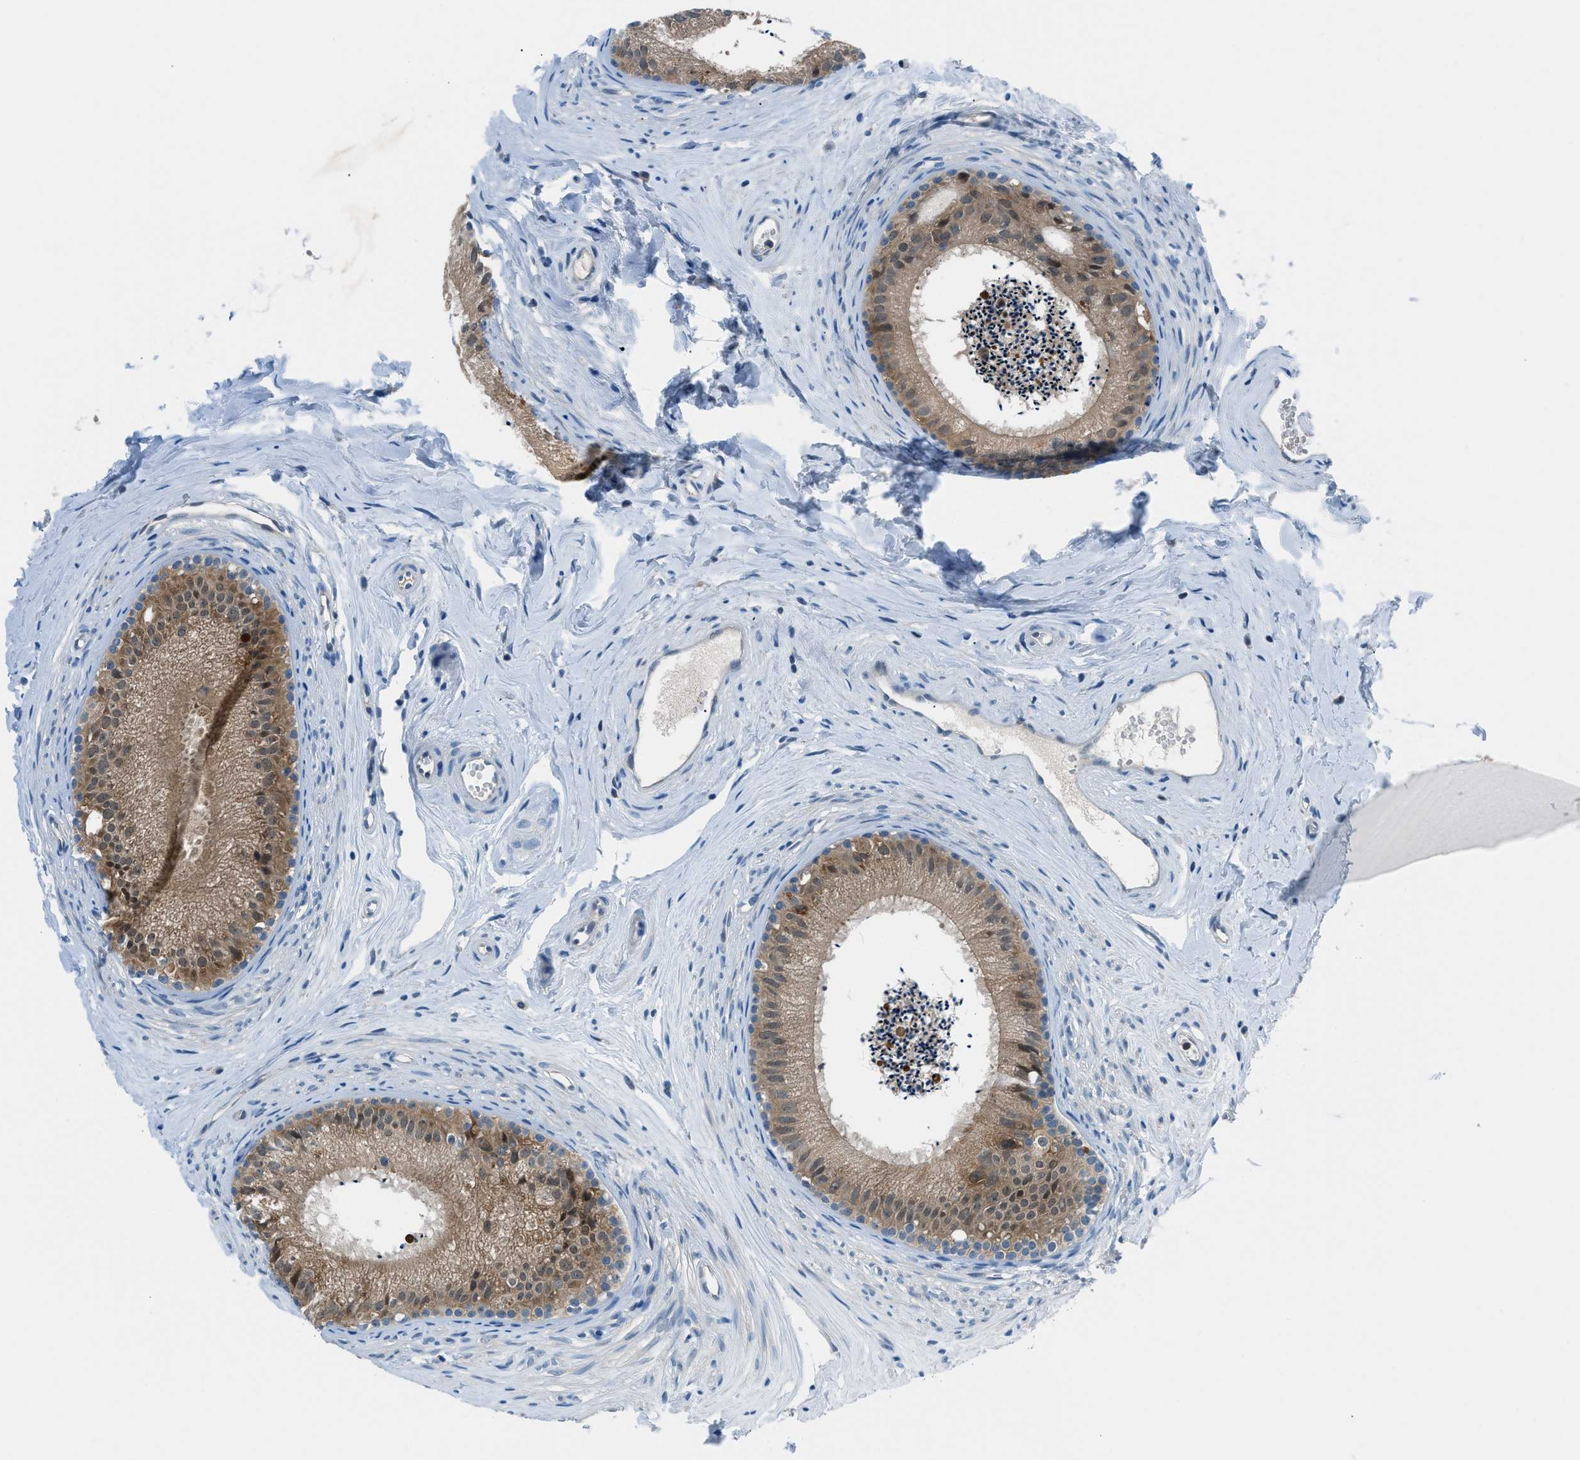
{"staining": {"intensity": "moderate", "quantity": ">75%", "location": "cytoplasmic/membranous"}, "tissue": "epididymis", "cell_type": "Glandular cells", "image_type": "normal", "snomed": [{"axis": "morphology", "description": "Normal tissue, NOS"}, {"axis": "topography", "description": "Epididymis"}], "caption": "A medium amount of moderate cytoplasmic/membranous staining is identified in about >75% of glandular cells in normal epididymis.", "gene": "ACP1", "patient": {"sex": "male", "age": 56}}